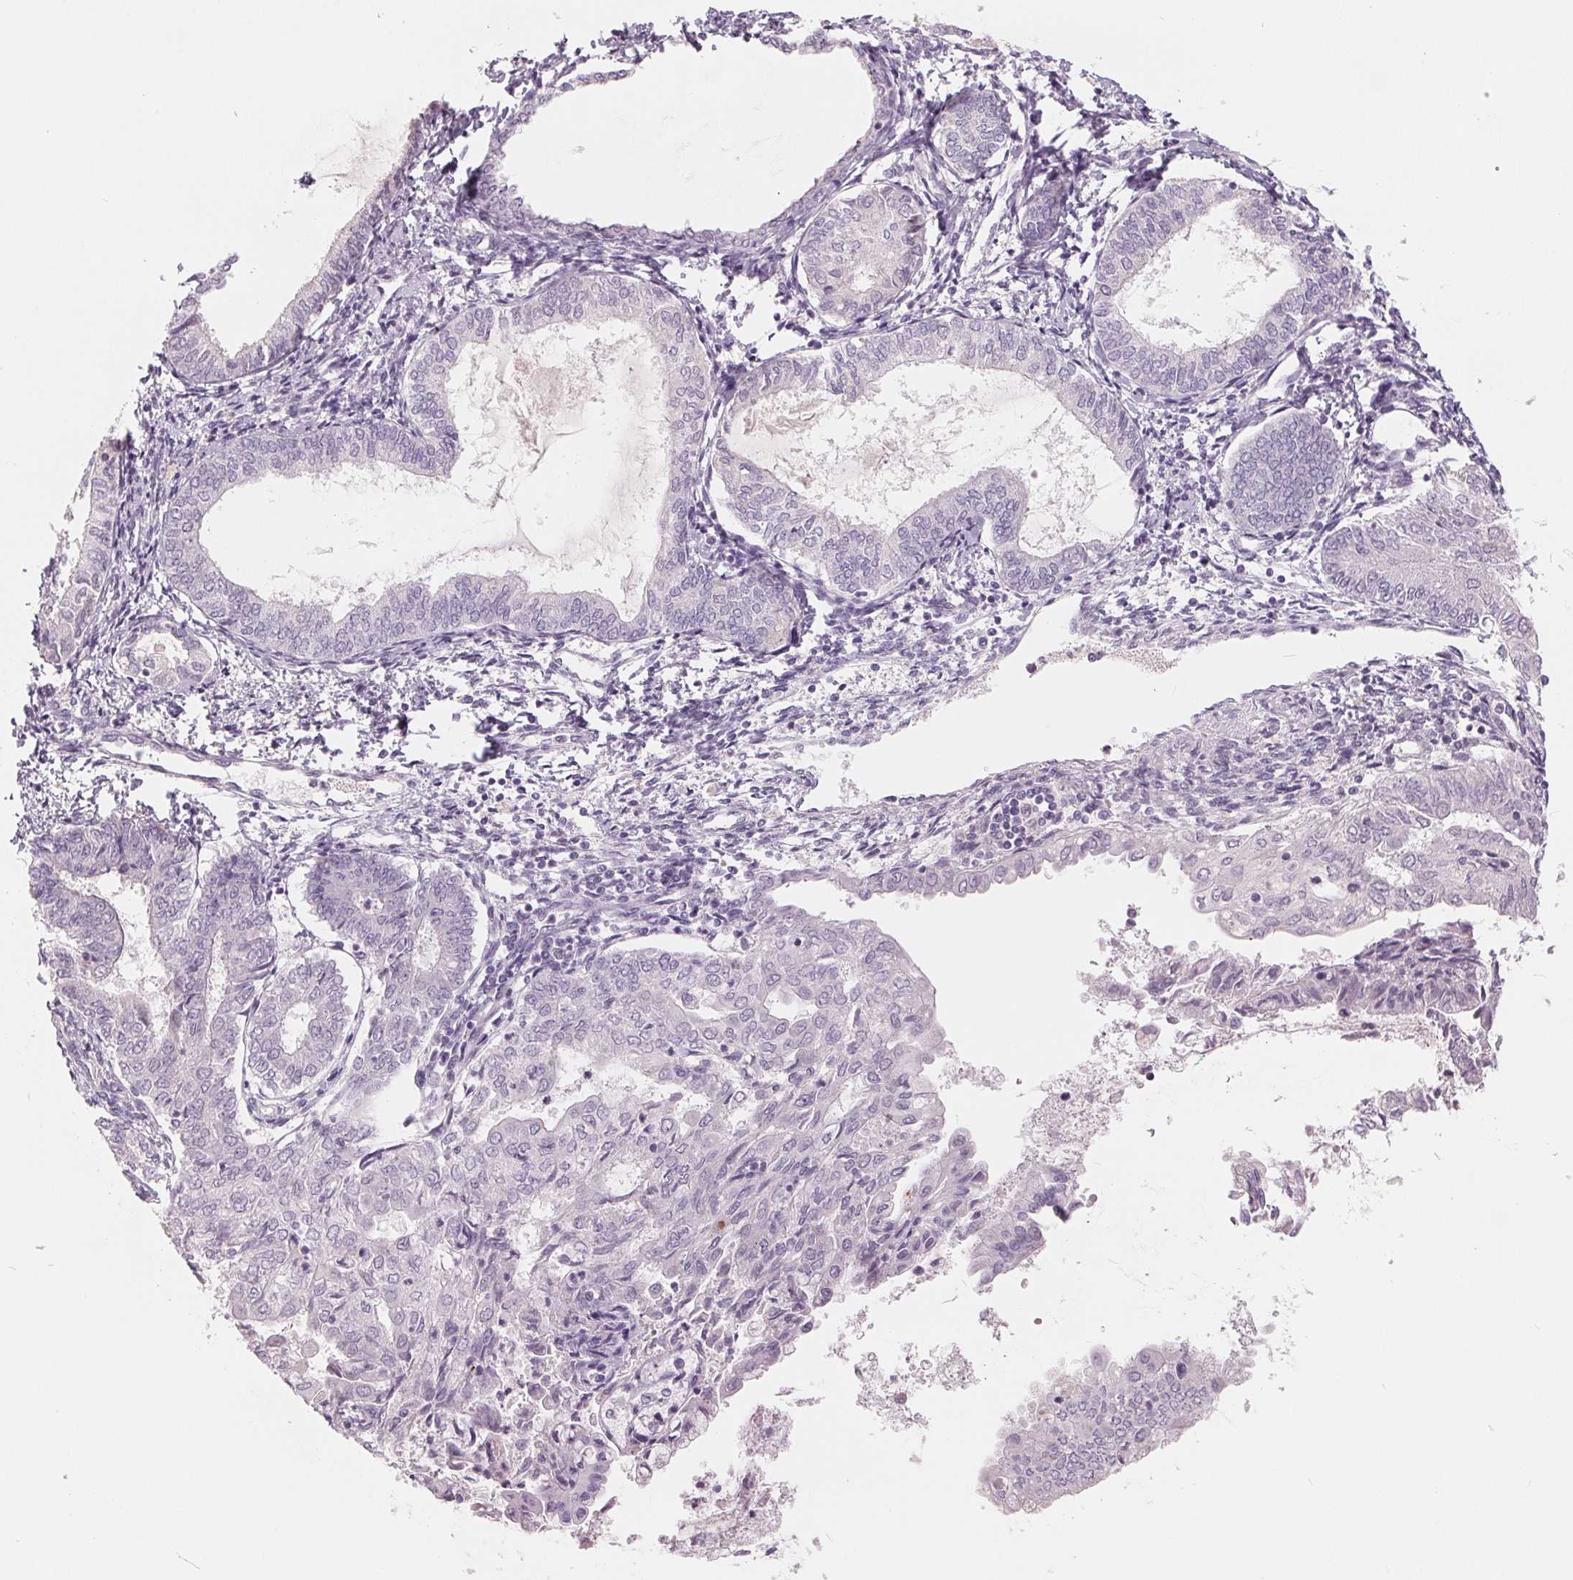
{"staining": {"intensity": "negative", "quantity": "none", "location": "none"}, "tissue": "endometrial cancer", "cell_type": "Tumor cells", "image_type": "cancer", "snomed": [{"axis": "morphology", "description": "Adenocarcinoma, NOS"}, {"axis": "topography", "description": "Endometrium"}], "caption": "The photomicrograph exhibits no staining of tumor cells in endometrial adenocarcinoma.", "gene": "ZBBX", "patient": {"sex": "female", "age": 68}}